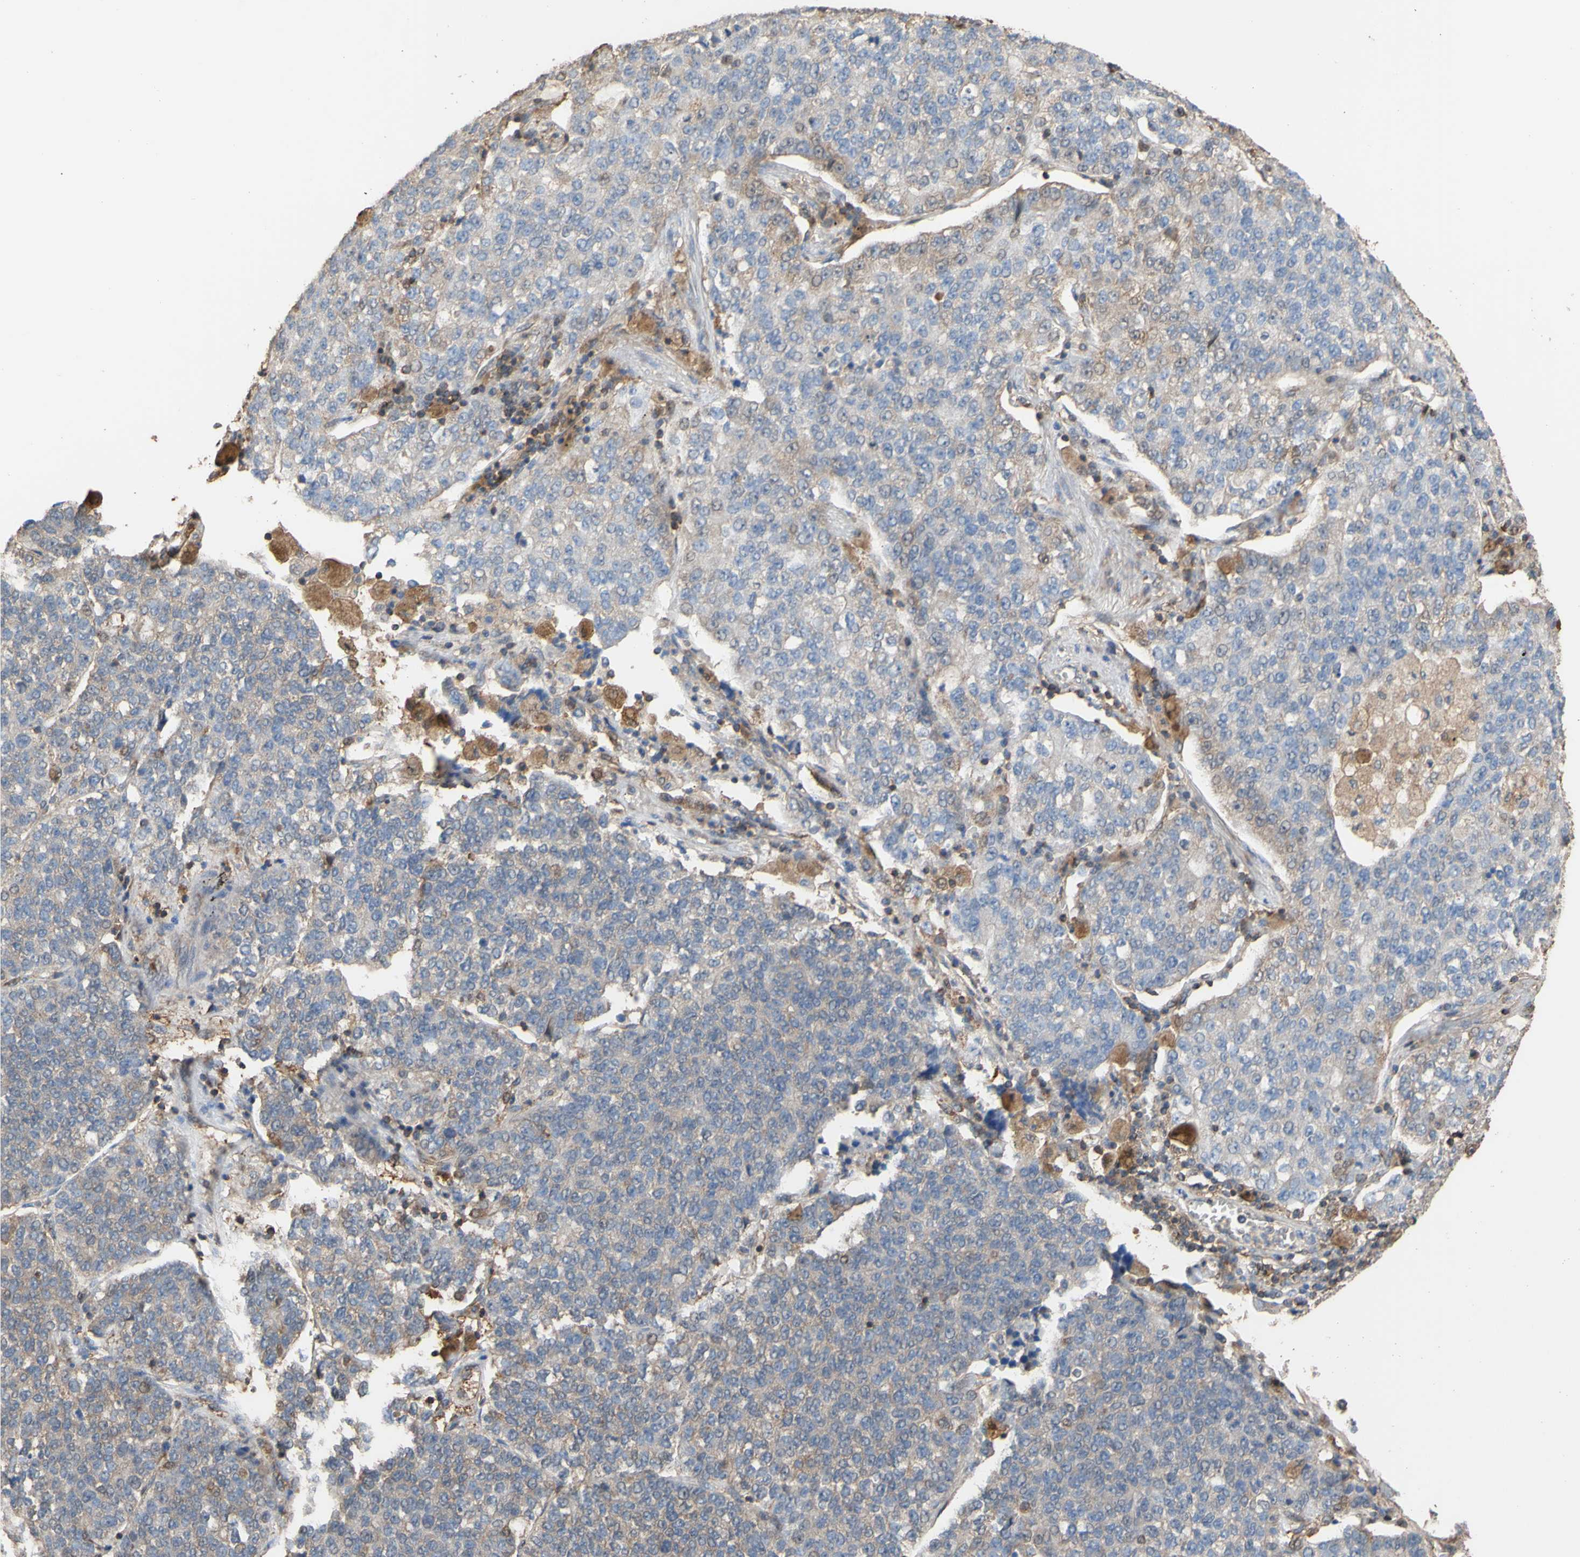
{"staining": {"intensity": "weak", "quantity": ">75%", "location": "cytoplasmic/membranous"}, "tissue": "lung cancer", "cell_type": "Tumor cells", "image_type": "cancer", "snomed": [{"axis": "morphology", "description": "Adenocarcinoma, NOS"}, {"axis": "topography", "description": "Lung"}], "caption": "DAB immunohistochemical staining of lung cancer (adenocarcinoma) exhibits weak cytoplasmic/membranous protein staining in about >75% of tumor cells.", "gene": "ALDH9A1", "patient": {"sex": "male", "age": 49}}